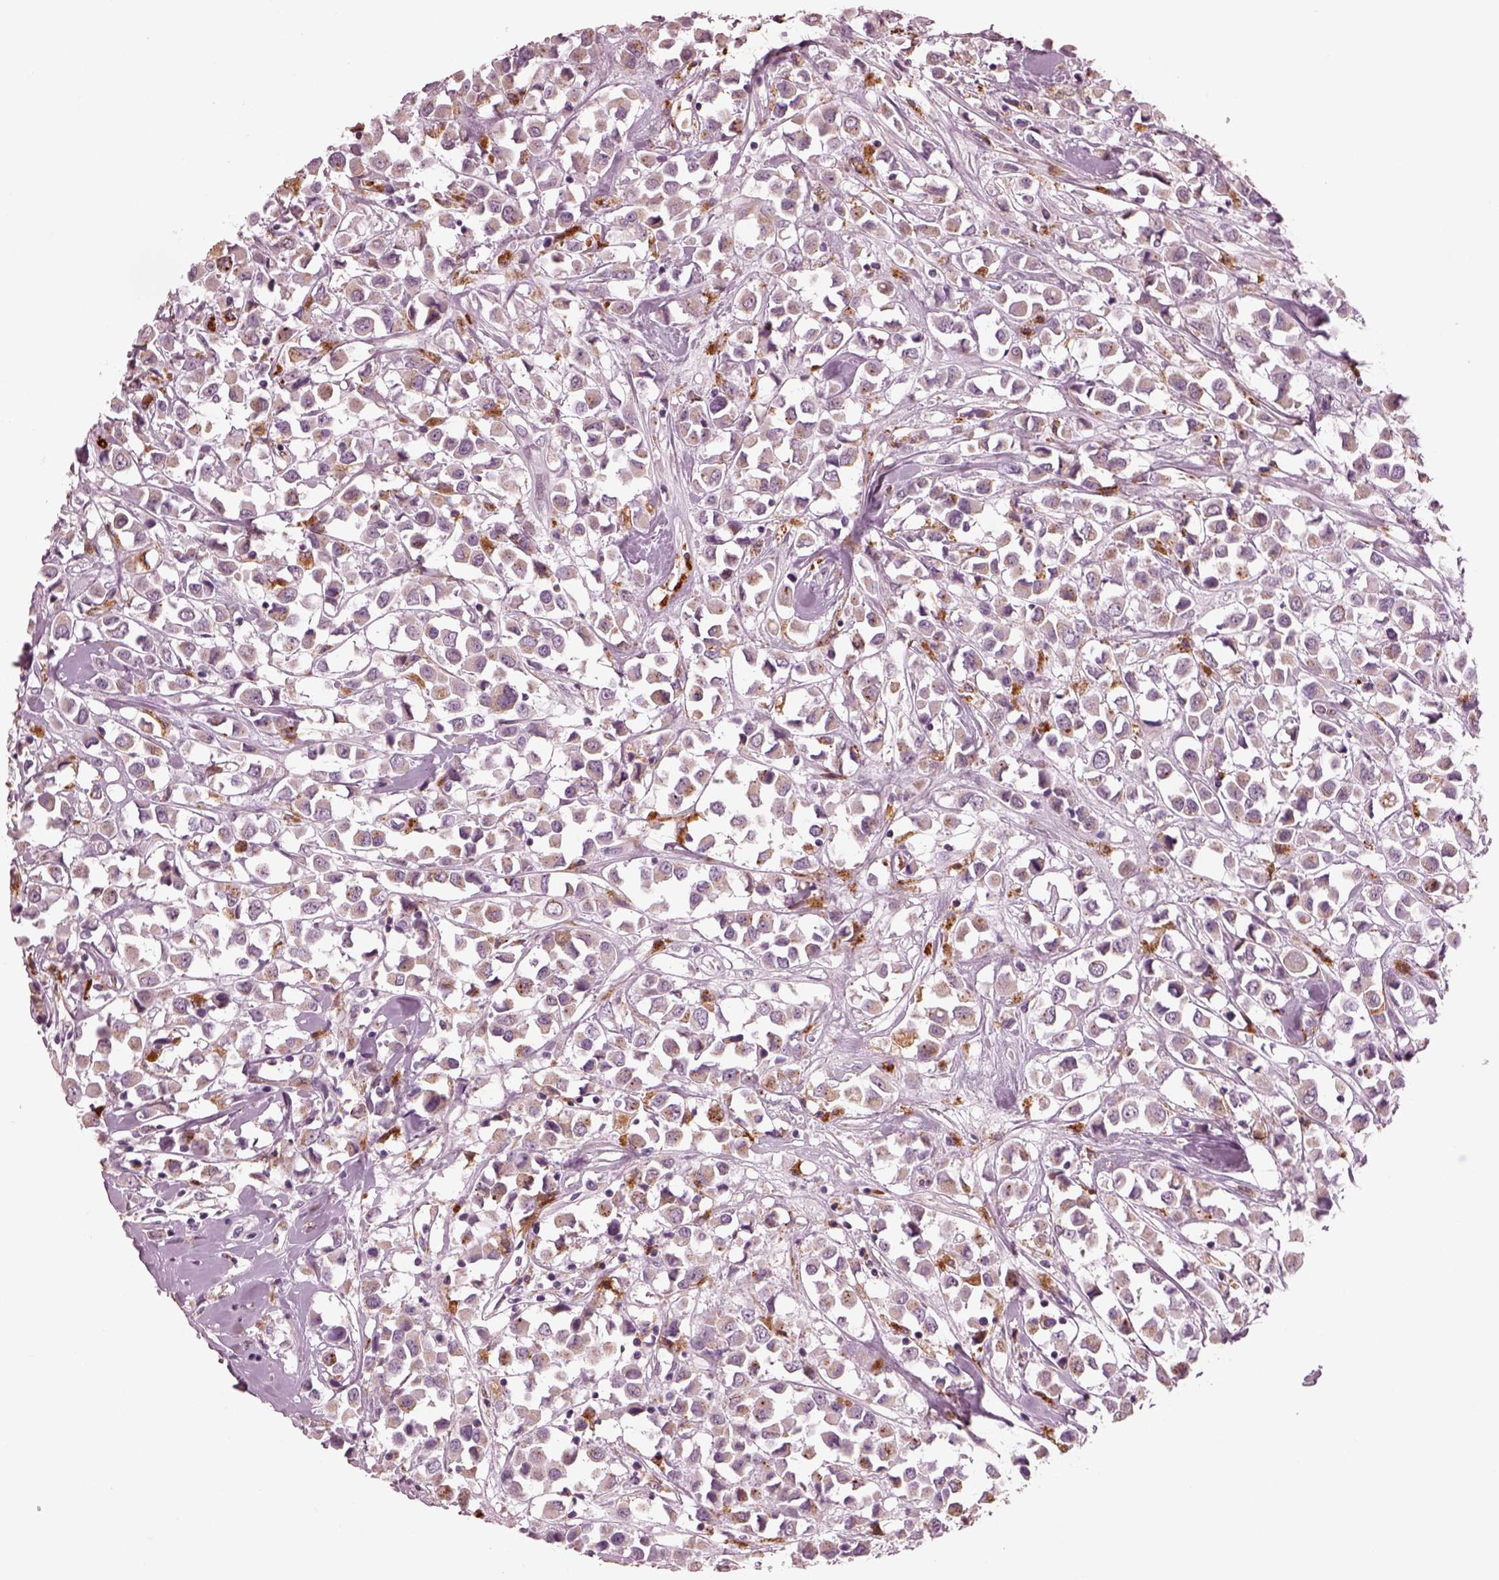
{"staining": {"intensity": "weak", "quantity": "<25%", "location": "cytoplasmic/membranous"}, "tissue": "breast cancer", "cell_type": "Tumor cells", "image_type": "cancer", "snomed": [{"axis": "morphology", "description": "Duct carcinoma"}, {"axis": "topography", "description": "Breast"}], "caption": "An image of human breast cancer is negative for staining in tumor cells.", "gene": "SLAMF8", "patient": {"sex": "female", "age": 61}}